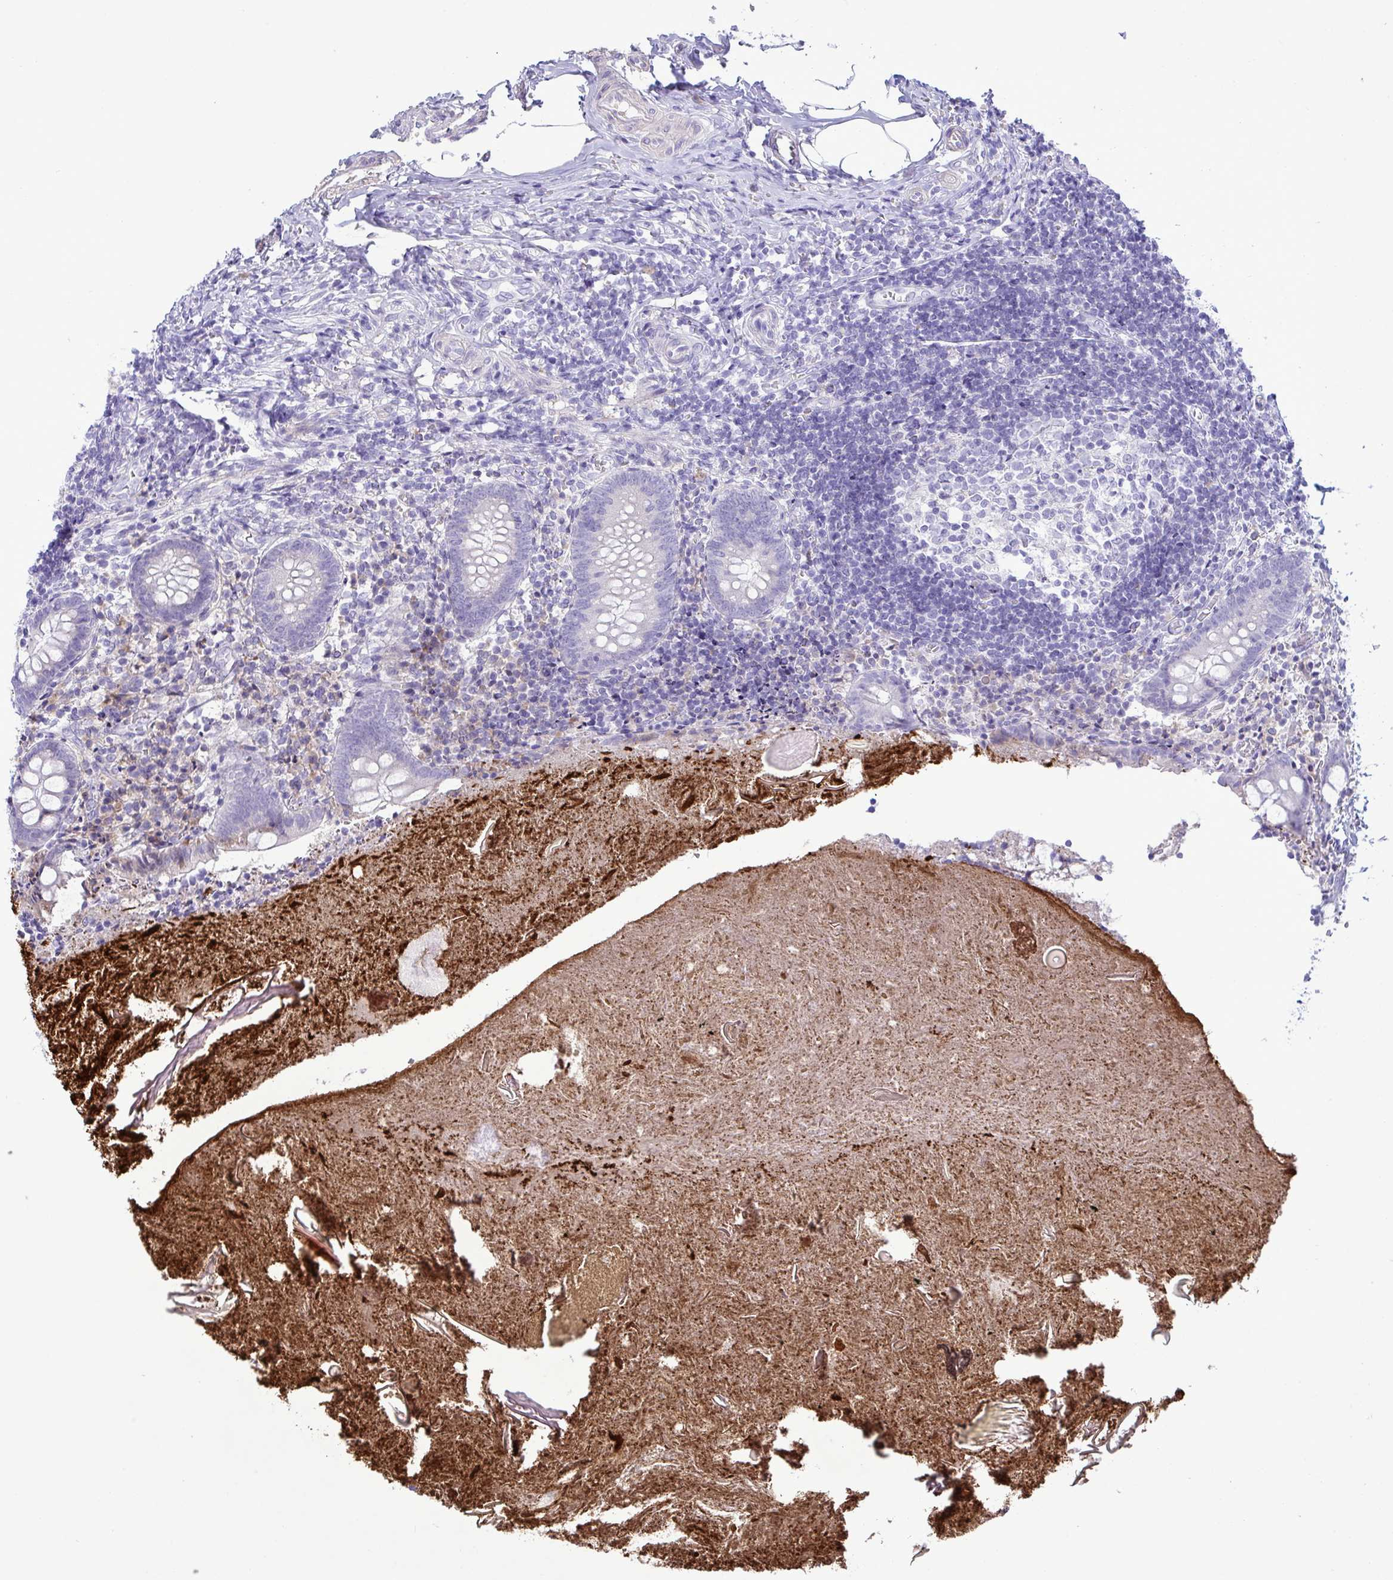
{"staining": {"intensity": "weak", "quantity": "<25%", "location": "cytoplasmic/membranous"}, "tissue": "appendix", "cell_type": "Glandular cells", "image_type": "normal", "snomed": [{"axis": "morphology", "description": "Normal tissue, NOS"}, {"axis": "topography", "description": "Appendix"}], "caption": "Immunohistochemical staining of benign appendix exhibits no significant expression in glandular cells. (Stains: DAB (3,3'-diaminobenzidine) immunohistochemistry with hematoxylin counter stain, Microscopy: brightfield microscopy at high magnification).", "gene": "FAM86B1", "patient": {"sex": "female", "age": 17}}